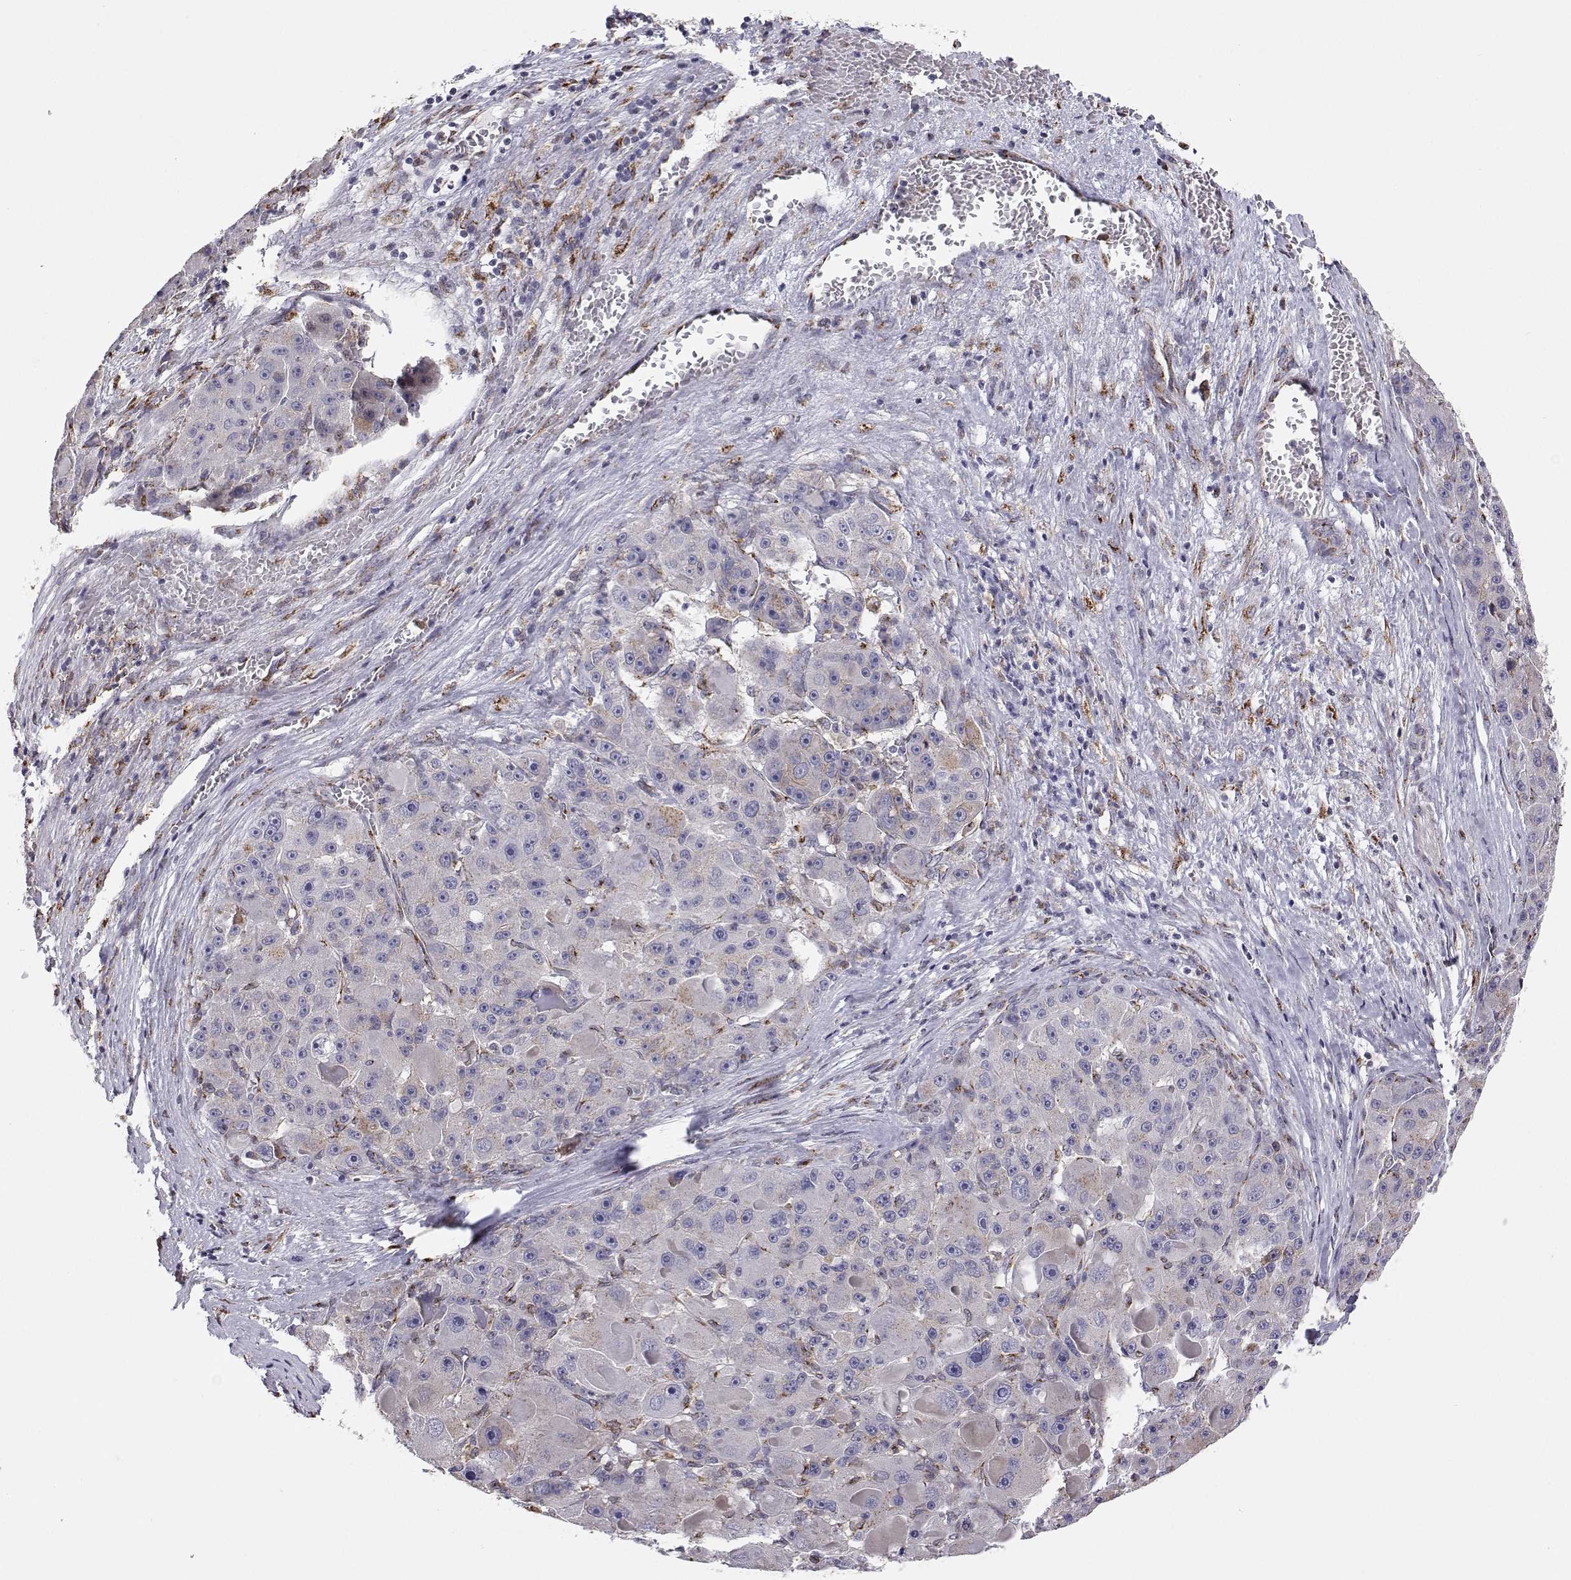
{"staining": {"intensity": "negative", "quantity": "none", "location": "none"}, "tissue": "liver cancer", "cell_type": "Tumor cells", "image_type": "cancer", "snomed": [{"axis": "morphology", "description": "Carcinoma, Hepatocellular, NOS"}, {"axis": "topography", "description": "Liver"}], "caption": "The photomicrograph exhibits no staining of tumor cells in liver hepatocellular carcinoma.", "gene": "STARD13", "patient": {"sex": "male", "age": 76}}